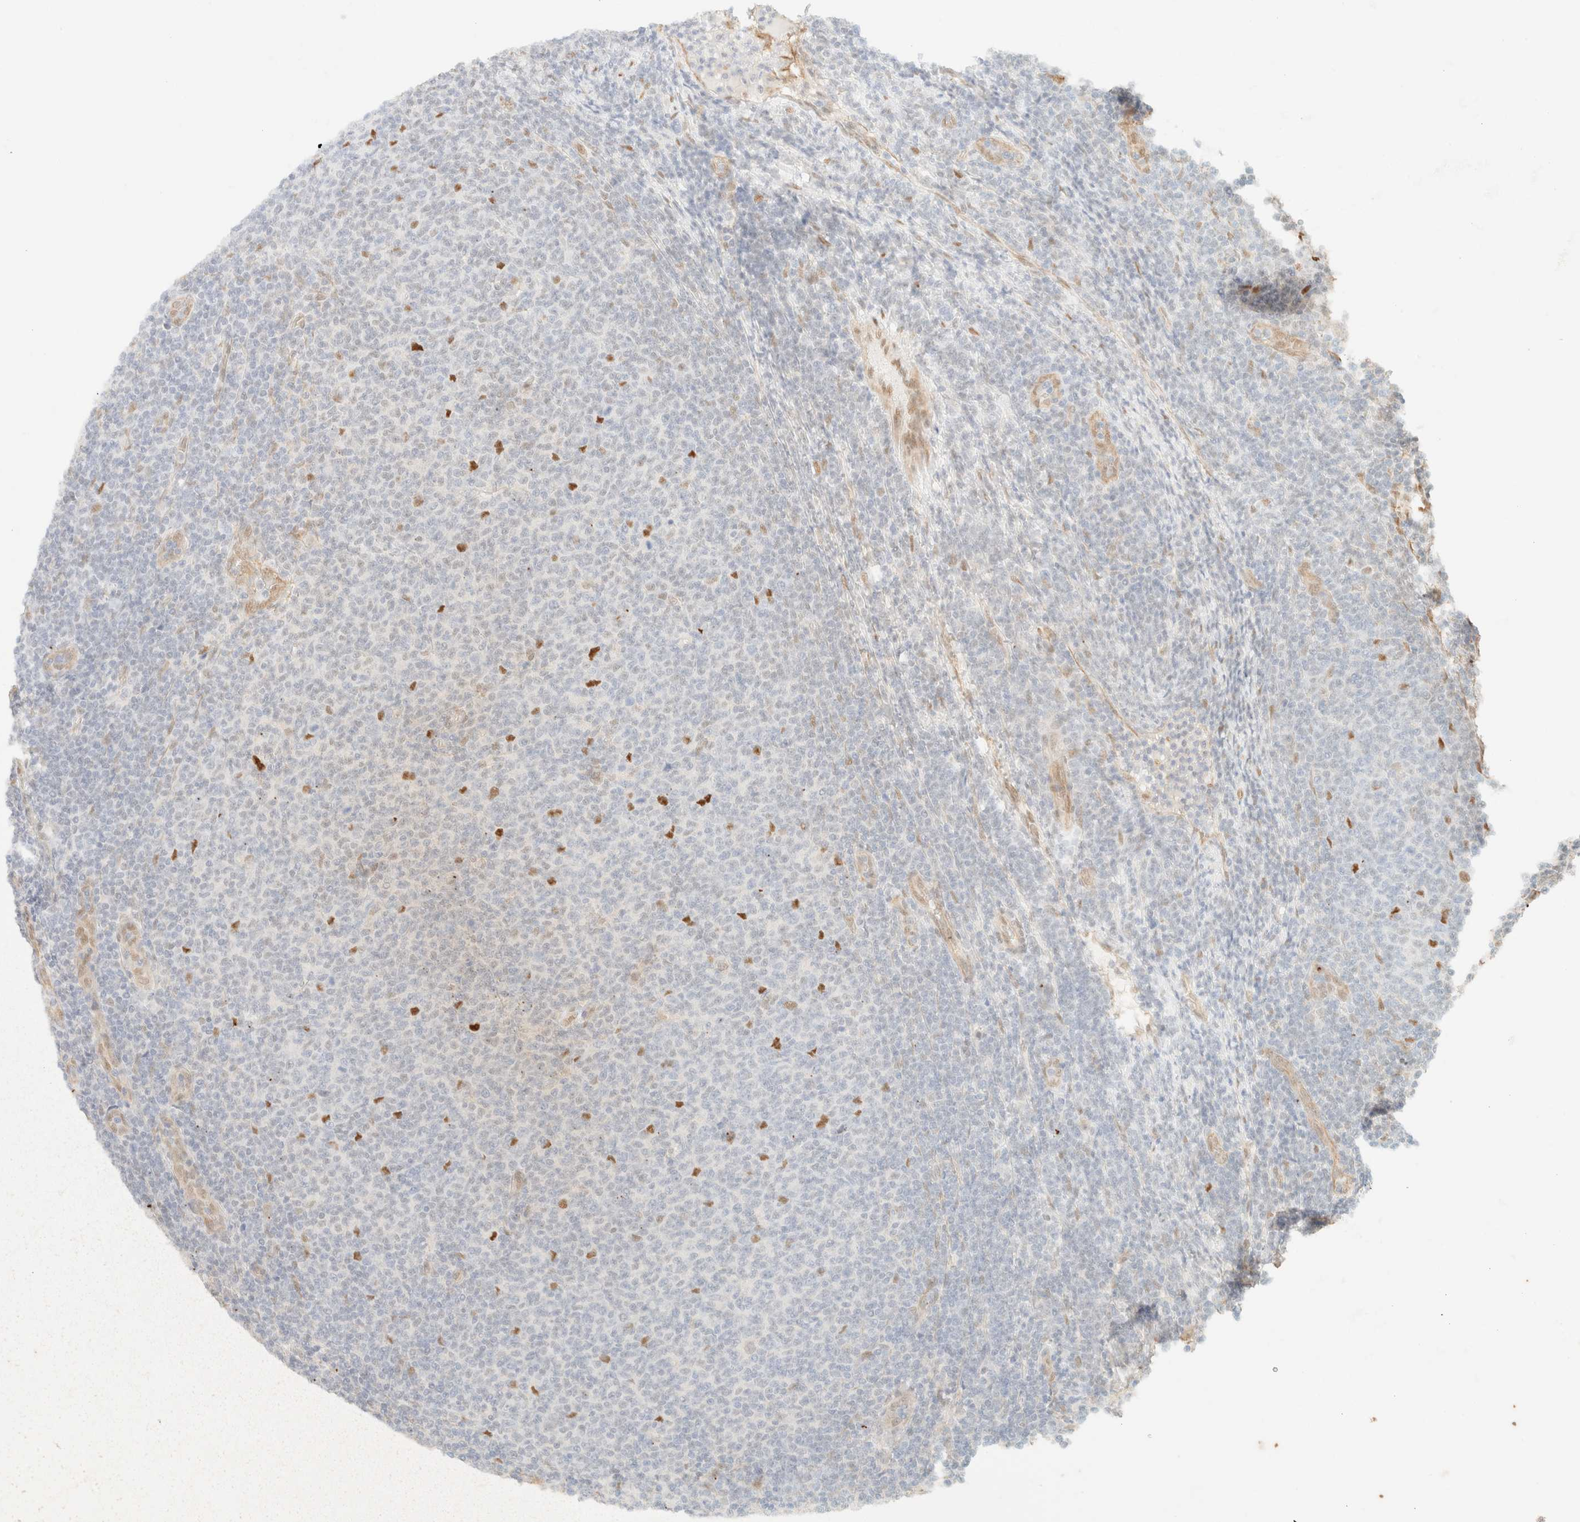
{"staining": {"intensity": "negative", "quantity": "none", "location": "none"}, "tissue": "lymphoma", "cell_type": "Tumor cells", "image_type": "cancer", "snomed": [{"axis": "morphology", "description": "Malignant lymphoma, non-Hodgkin's type, Low grade"}, {"axis": "topography", "description": "Lymph node"}], "caption": "An immunohistochemistry (IHC) photomicrograph of lymphoma is shown. There is no staining in tumor cells of lymphoma.", "gene": "ZSCAN18", "patient": {"sex": "male", "age": 66}}